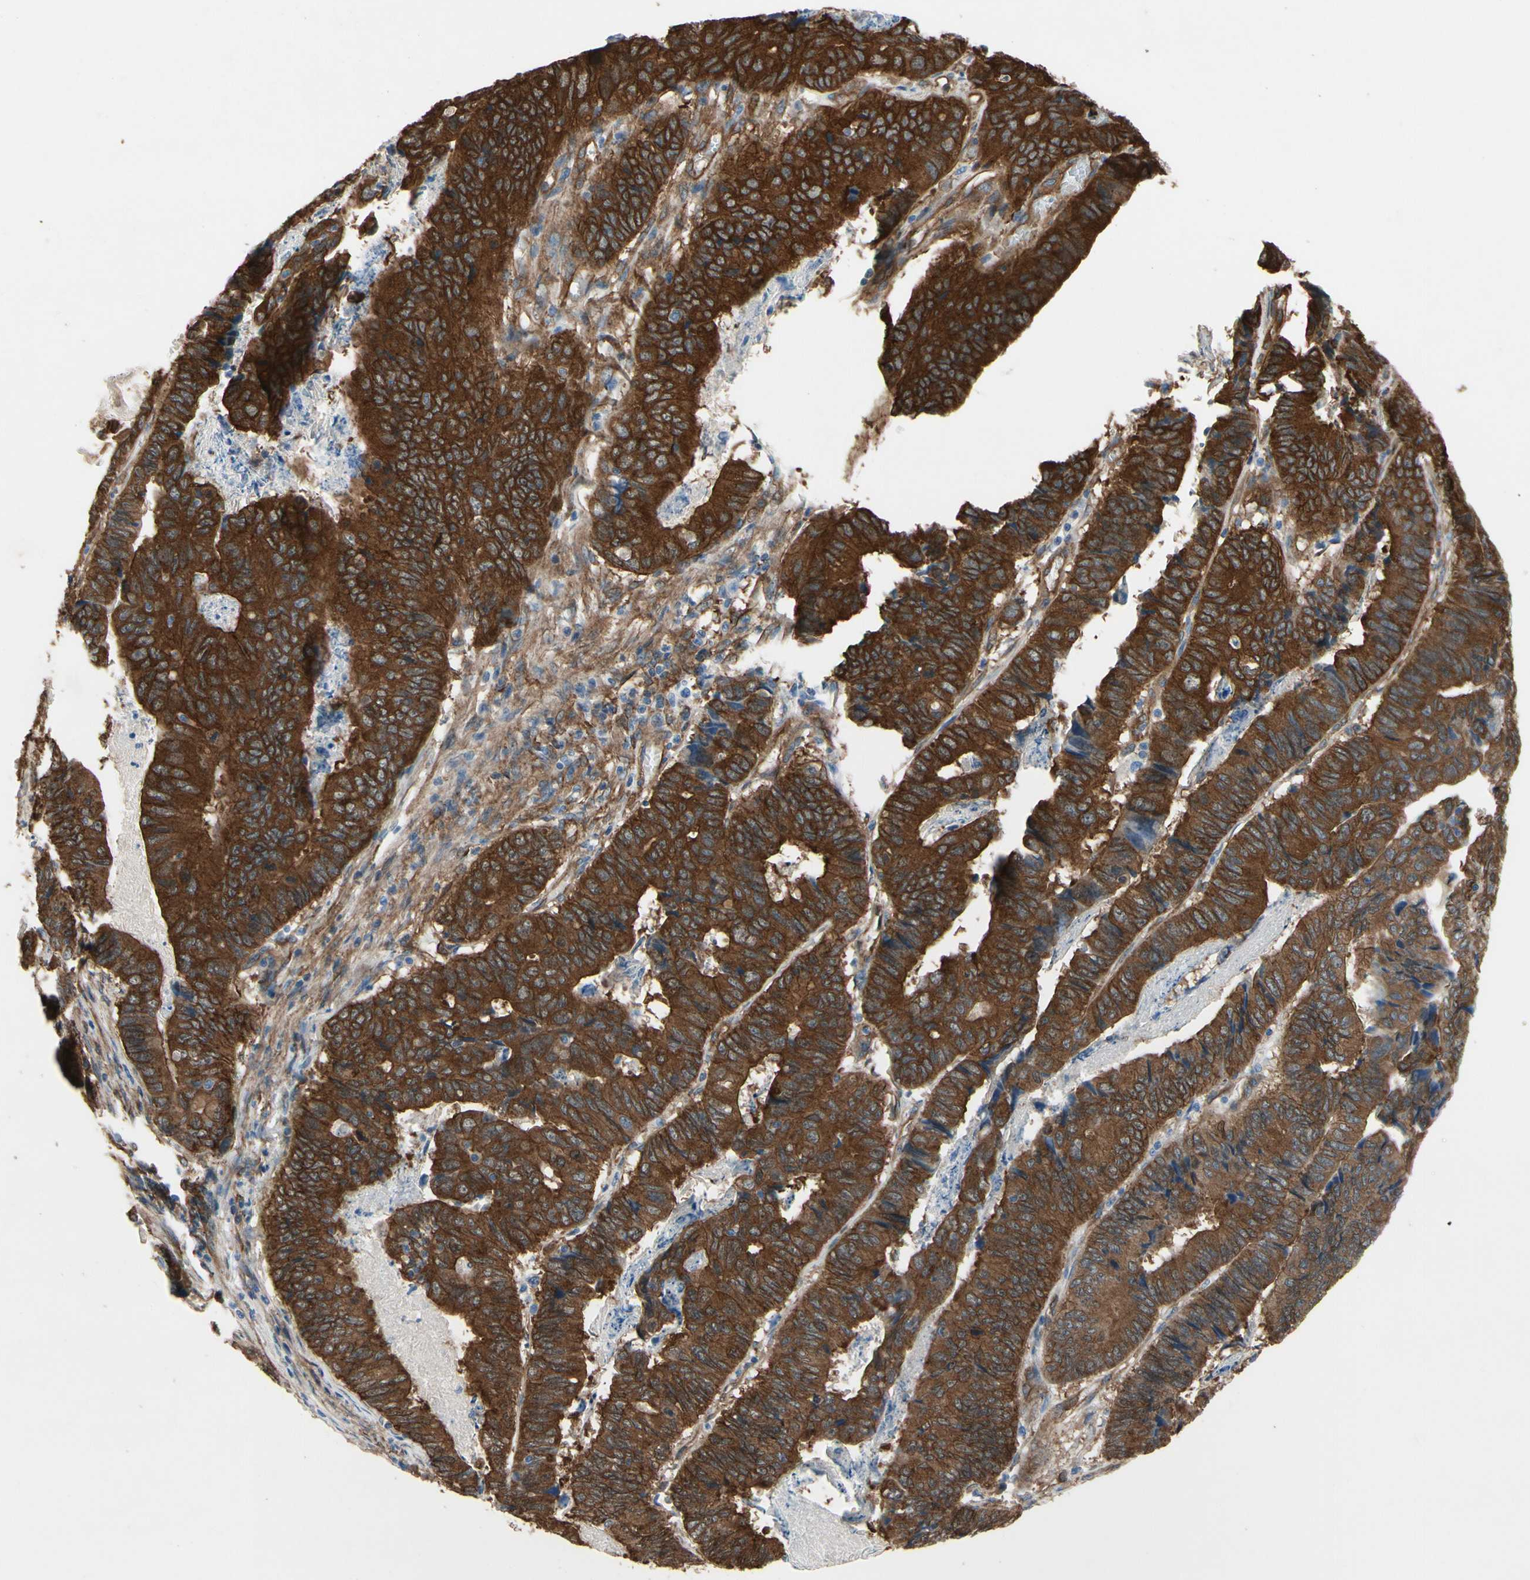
{"staining": {"intensity": "strong", "quantity": ">75%", "location": "cytoplasmic/membranous"}, "tissue": "stomach cancer", "cell_type": "Tumor cells", "image_type": "cancer", "snomed": [{"axis": "morphology", "description": "Adenocarcinoma, NOS"}, {"axis": "topography", "description": "Stomach, lower"}], "caption": "About >75% of tumor cells in human stomach cancer exhibit strong cytoplasmic/membranous protein expression as visualized by brown immunohistochemical staining.", "gene": "CTTNBP2", "patient": {"sex": "male", "age": 77}}